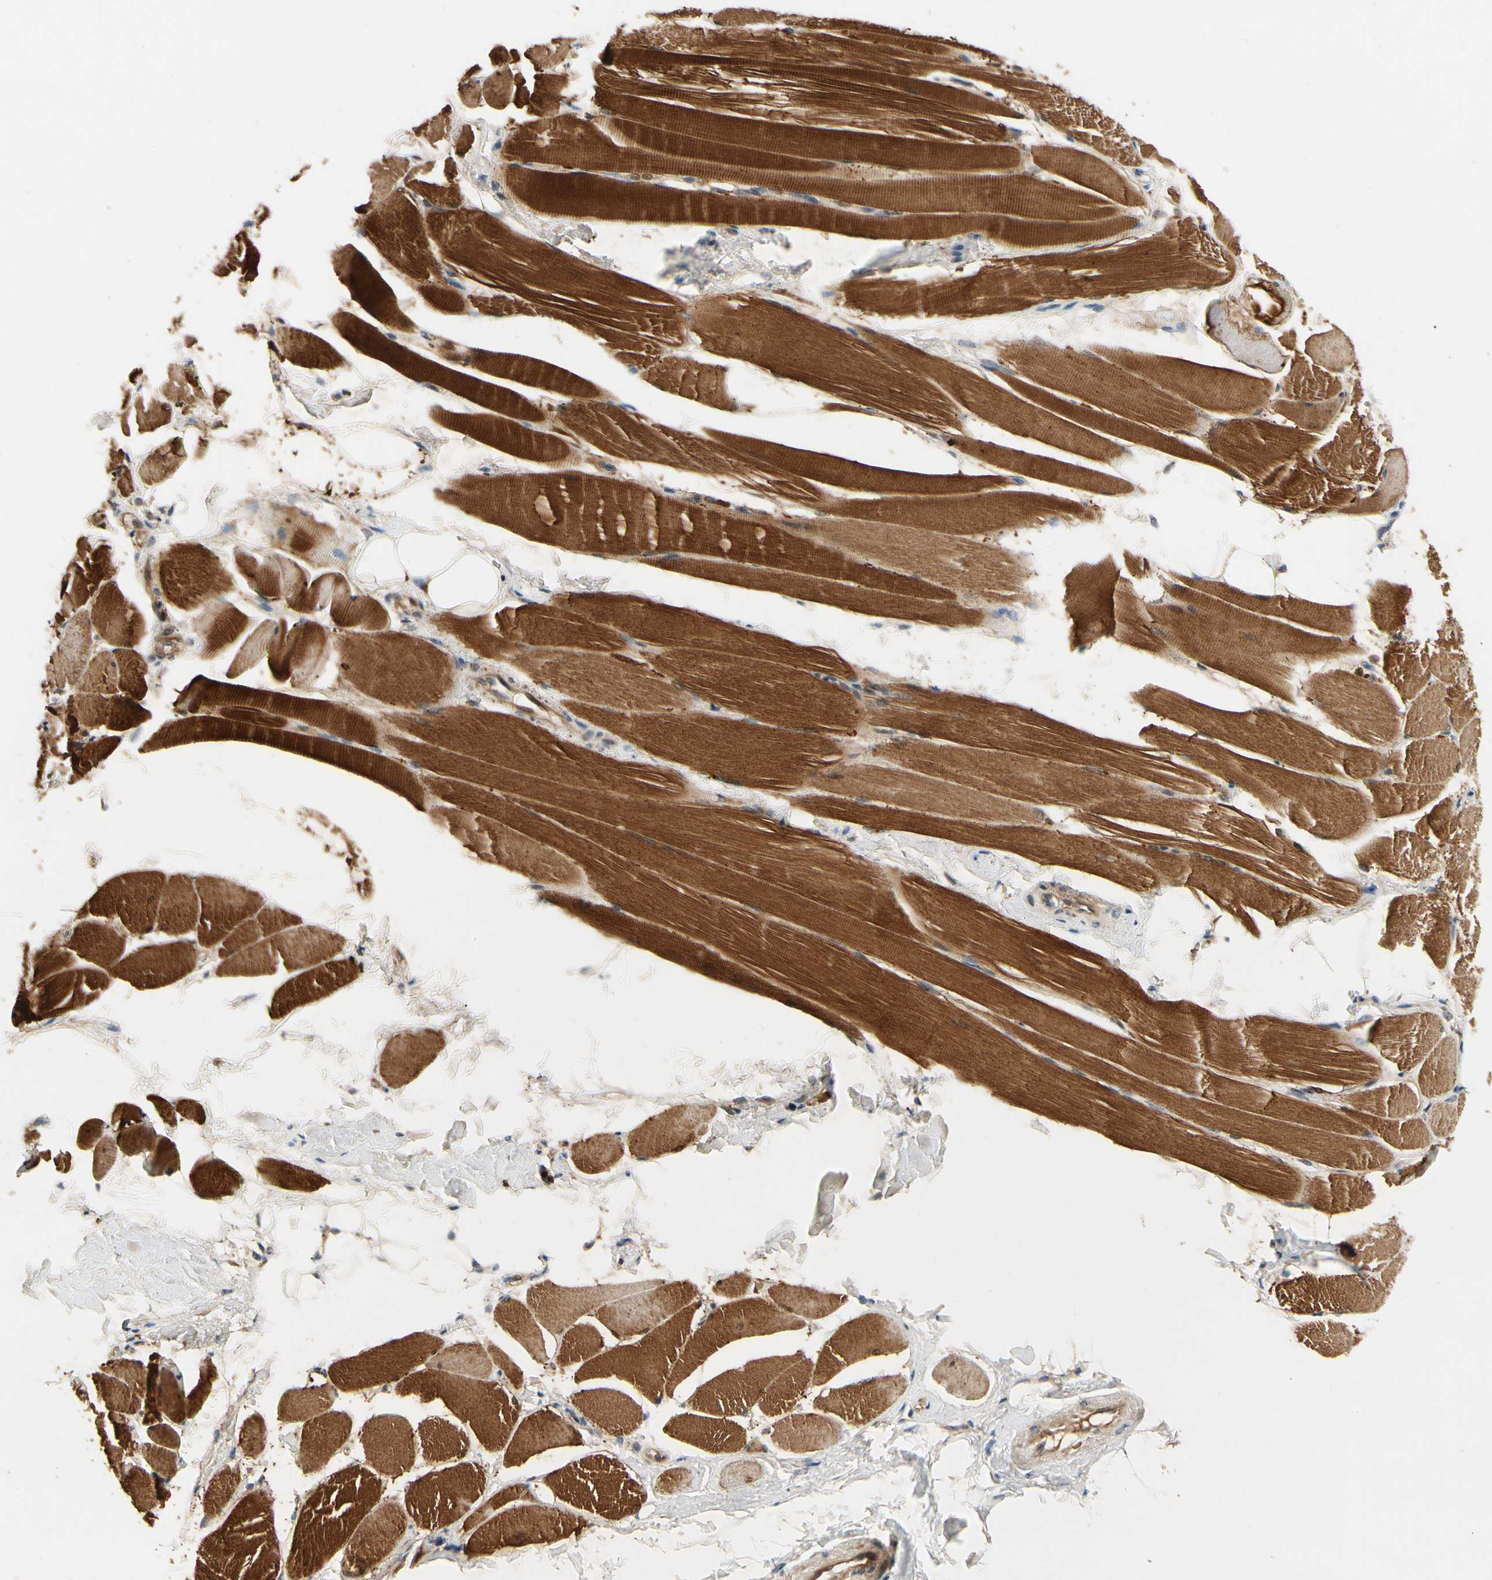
{"staining": {"intensity": "strong", "quantity": ">75%", "location": "cytoplasmic/membranous"}, "tissue": "skeletal muscle", "cell_type": "Myocytes", "image_type": "normal", "snomed": [{"axis": "morphology", "description": "Normal tissue, NOS"}, {"axis": "topography", "description": "Skeletal muscle"}, {"axis": "topography", "description": "Peripheral nerve tissue"}], "caption": "Immunohistochemical staining of benign human skeletal muscle exhibits high levels of strong cytoplasmic/membranous staining in approximately >75% of myocytes.", "gene": "TDRP", "patient": {"sex": "female", "age": 84}}